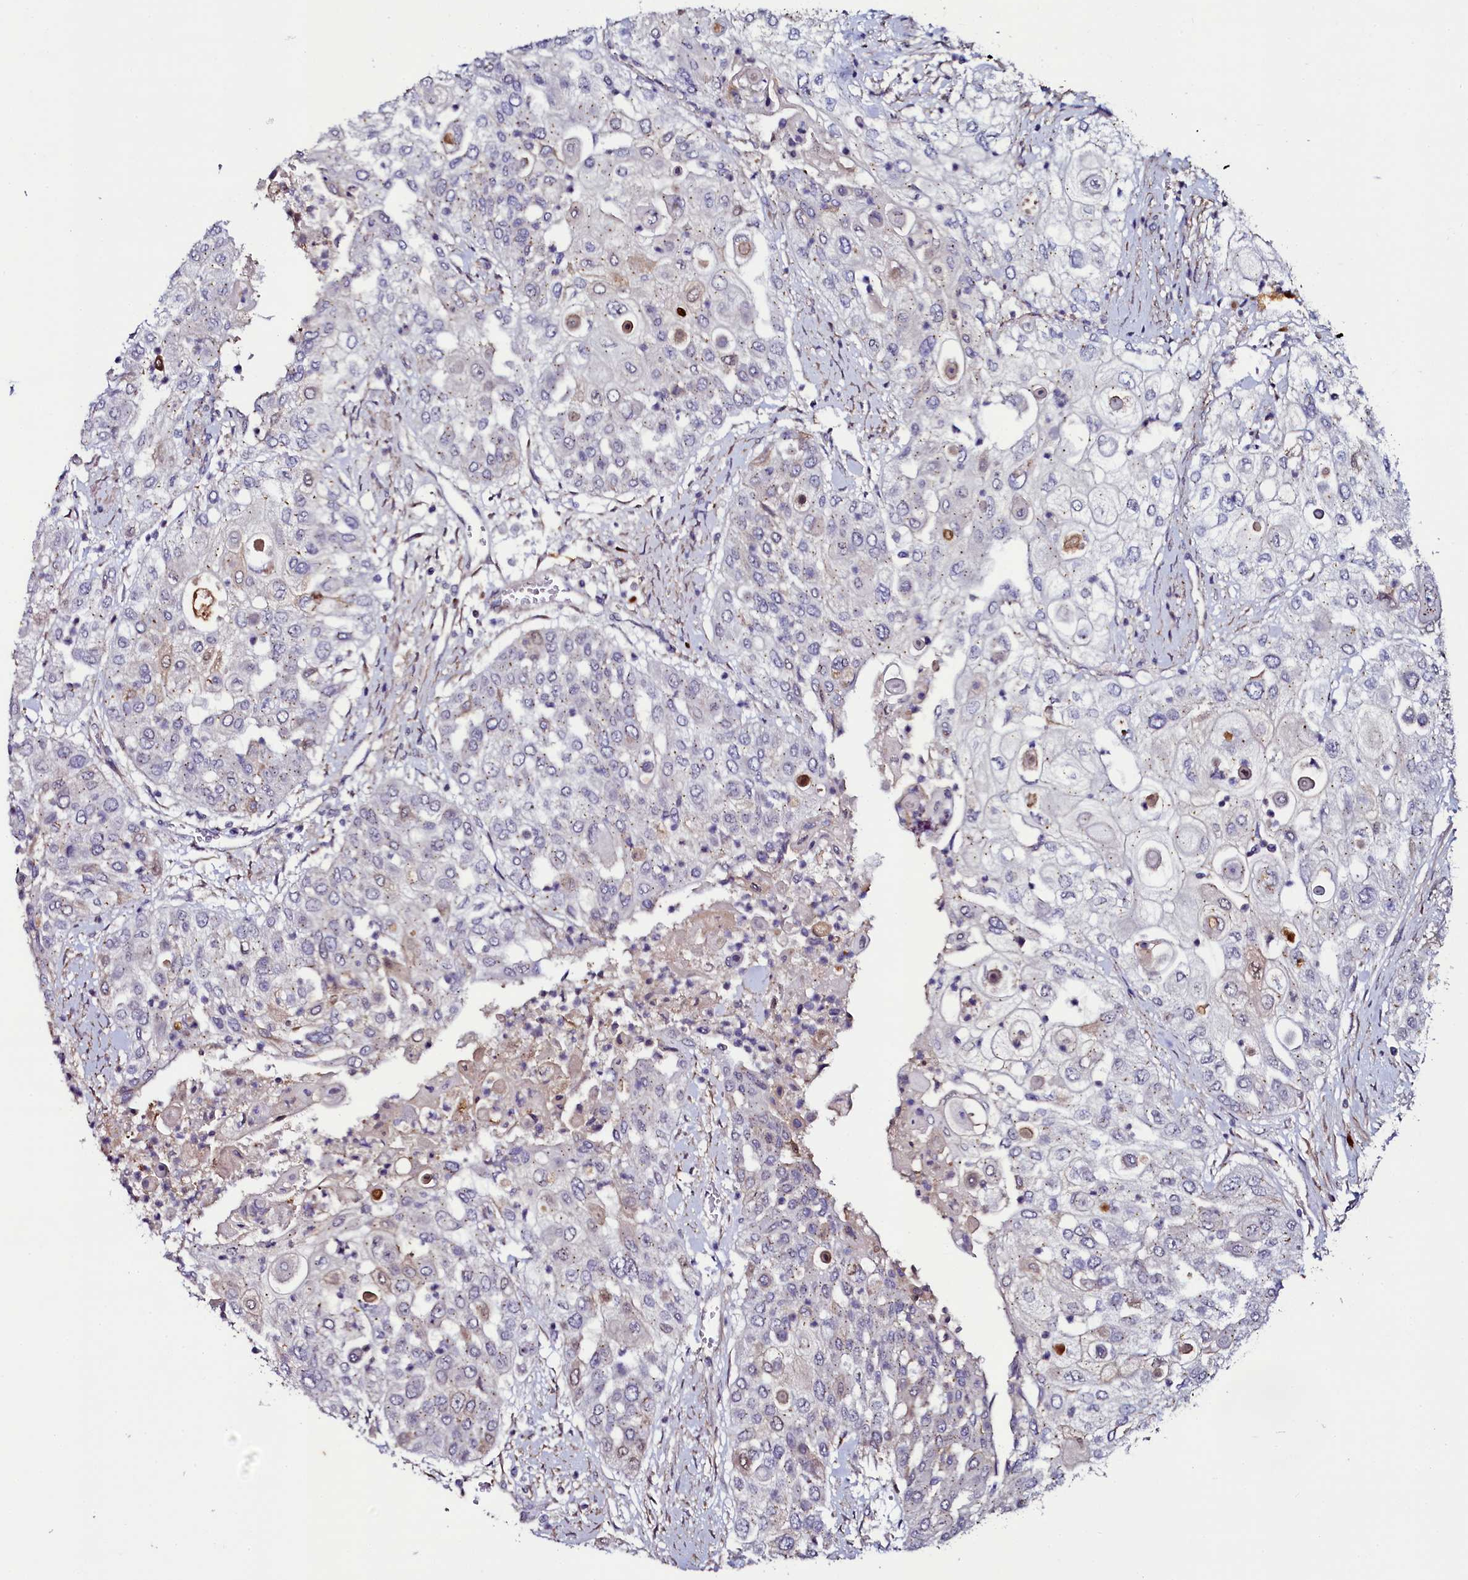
{"staining": {"intensity": "weak", "quantity": "<25%", "location": "cytoplasmic/membranous,nuclear"}, "tissue": "urothelial cancer", "cell_type": "Tumor cells", "image_type": "cancer", "snomed": [{"axis": "morphology", "description": "Urothelial carcinoma, High grade"}, {"axis": "topography", "description": "Urinary bladder"}], "caption": "Human urothelial carcinoma (high-grade) stained for a protein using immunohistochemistry exhibits no positivity in tumor cells.", "gene": "USPL1", "patient": {"sex": "female", "age": 79}}